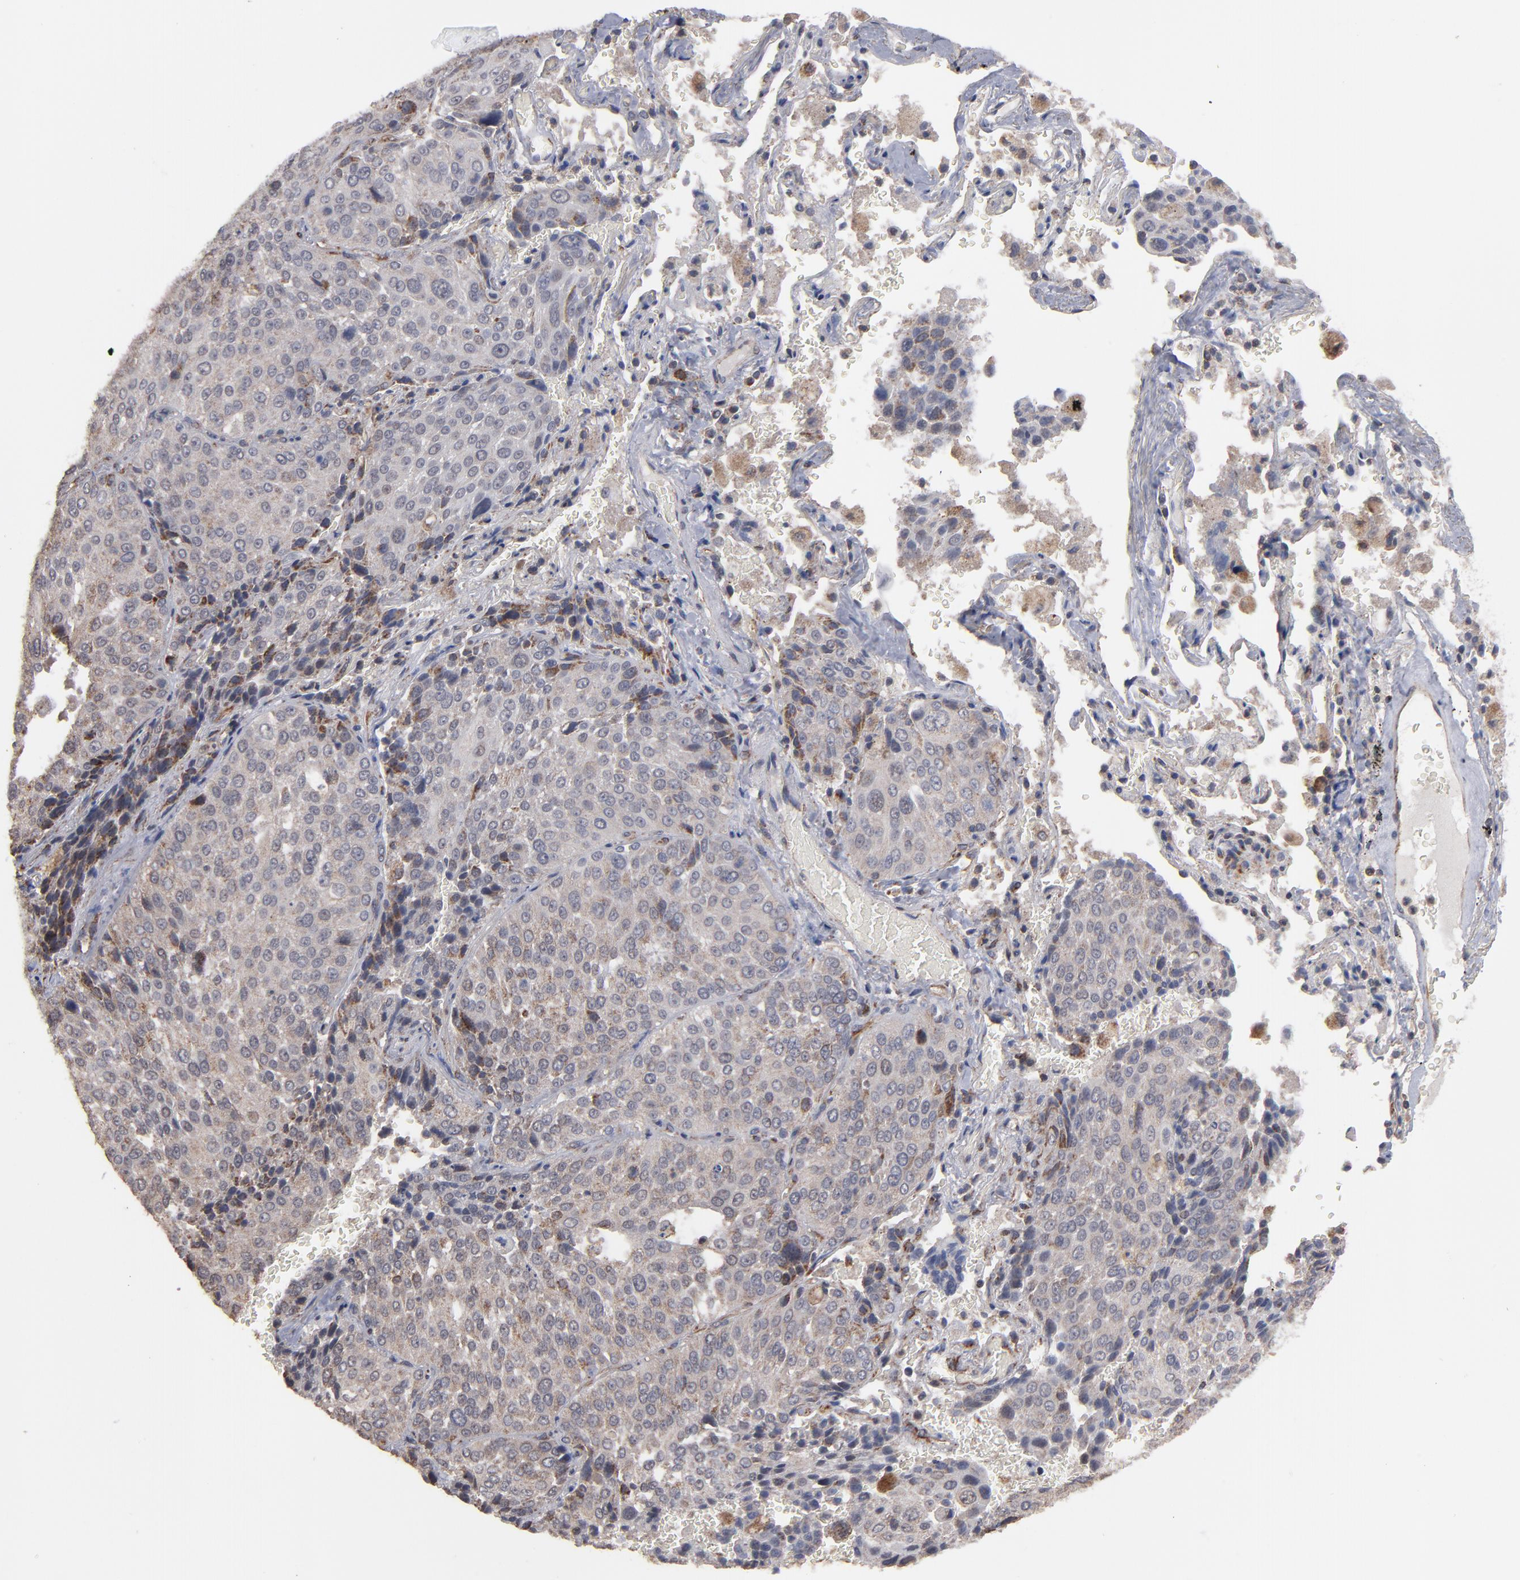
{"staining": {"intensity": "weak", "quantity": "25%-75%", "location": "cytoplasmic/membranous"}, "tissue": "lung cancer", "cell_type": "Tumor cells", "image_type": "cancer", "snomed": [{"axis": "morphology", "description": "Squamous cell carcinoma, NOS"}, {"axis": "topography", "description": "Lung"}], "caption": "Immunohistochemistry image of squamous cell carcinoma (lung) stained for a protein (brown), which exhibits low levels of weak cytoplasmic/membranous staining in about 25%-75% of tumor cells.", "gene": "MIPOL1", "patient": {"sex": "male", "age": 54}}